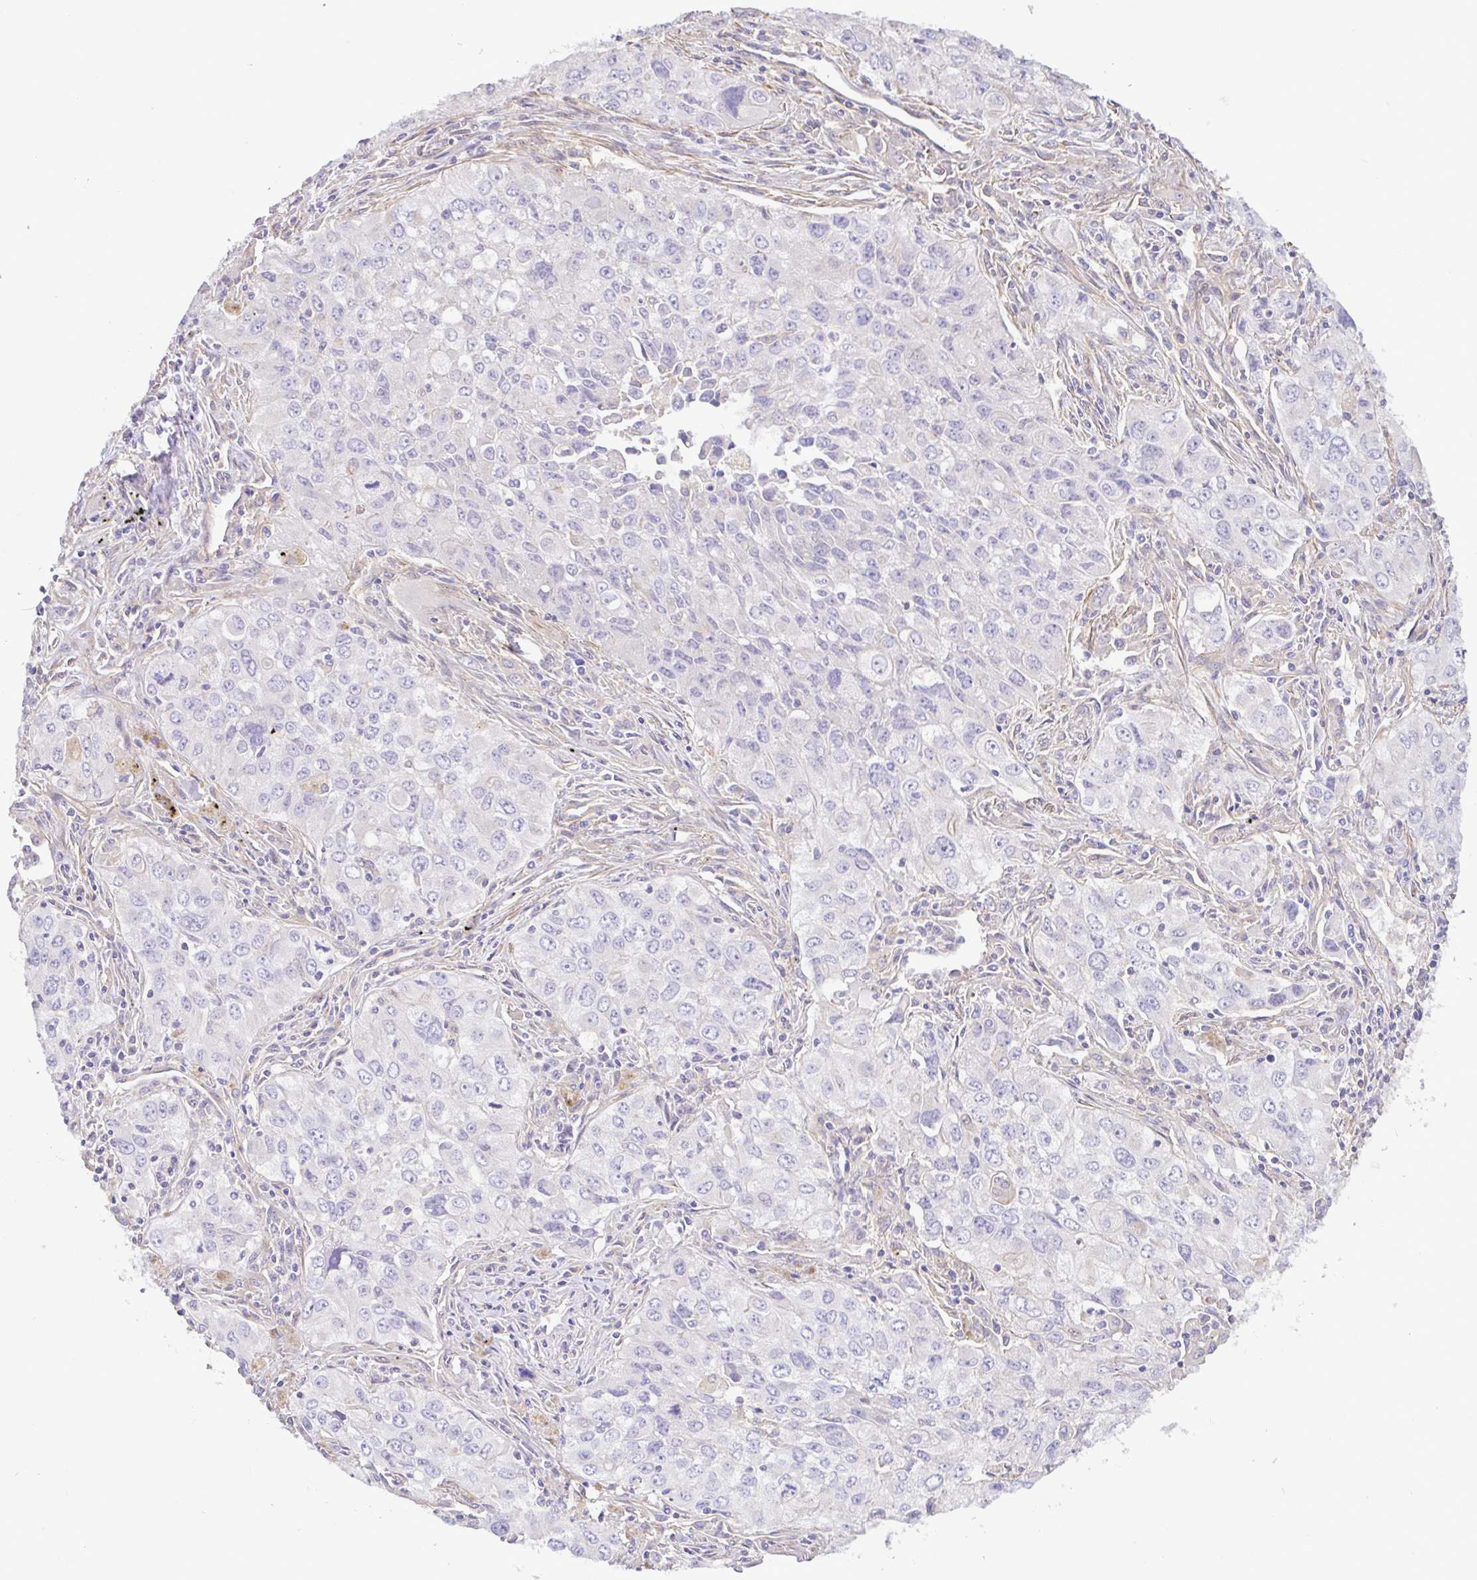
{"staining": {"intensity": "negative", "quantity": "none", "location": "none"}, "tissue": "lung cancer", "cell_type": "Tumor cells", "image_type": "cancer", "snomed": [{"axis": "morphology", "description": "Adenocarcinoma, NOS"}, {"axis": "morphology", "description": "Adenocarcinoma, metastatic, NOS"}, {"axis": "topography", "description": "Lymph node"}, {"axis": "topography", "description": "Lung"}], "caption": "The histopathology image reveals no significant staining in tumor cells of lung metastatic adenocarcinoma. (DAB IHC with hematoxylin counter stain).", "gene": "PLCD4", "patient": {"sex": "female", "age": 42}}